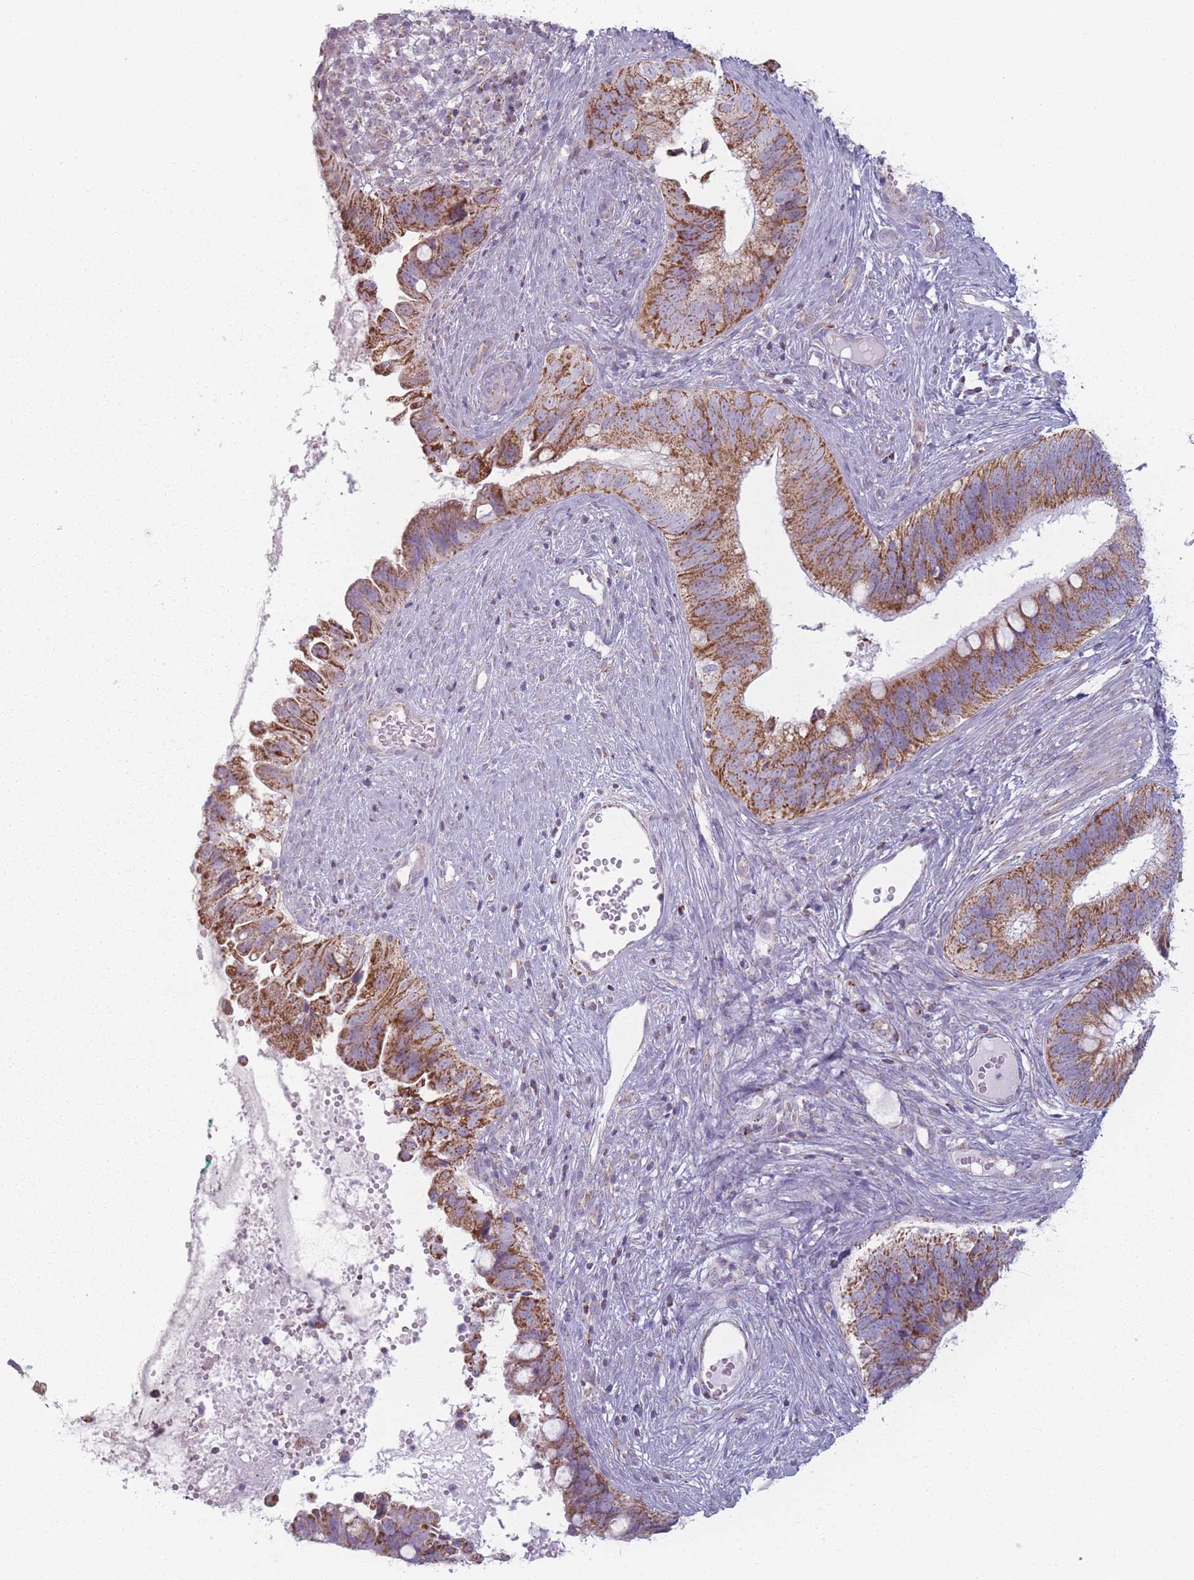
{"staining": {"intensity": "strong", "quantity": ">75%", "location": "cytoplasmic/membranous"}, "tissue": "cervical cancer", "cell_type": "Tumor cells", "image_type": "cancer", "snomed": [{"axis": "morphology", "description": "Adenocarcinoma, NOS"}, {"axis": "topography", "description": "Cervix"}], "caption": "Immunohistochemical staining of cervical cancer (adenocarcinoma) displays strong cytoplasmic/membranous protein positivity in approximately >75% of tumor cells. The protein of interest is stained brown, and the nuclei are stained in blue (DAB IHC with brightfield microscopy, high magnification).", "gene": "DCHS1", "patient": {"sex": "female", "age": 42}}